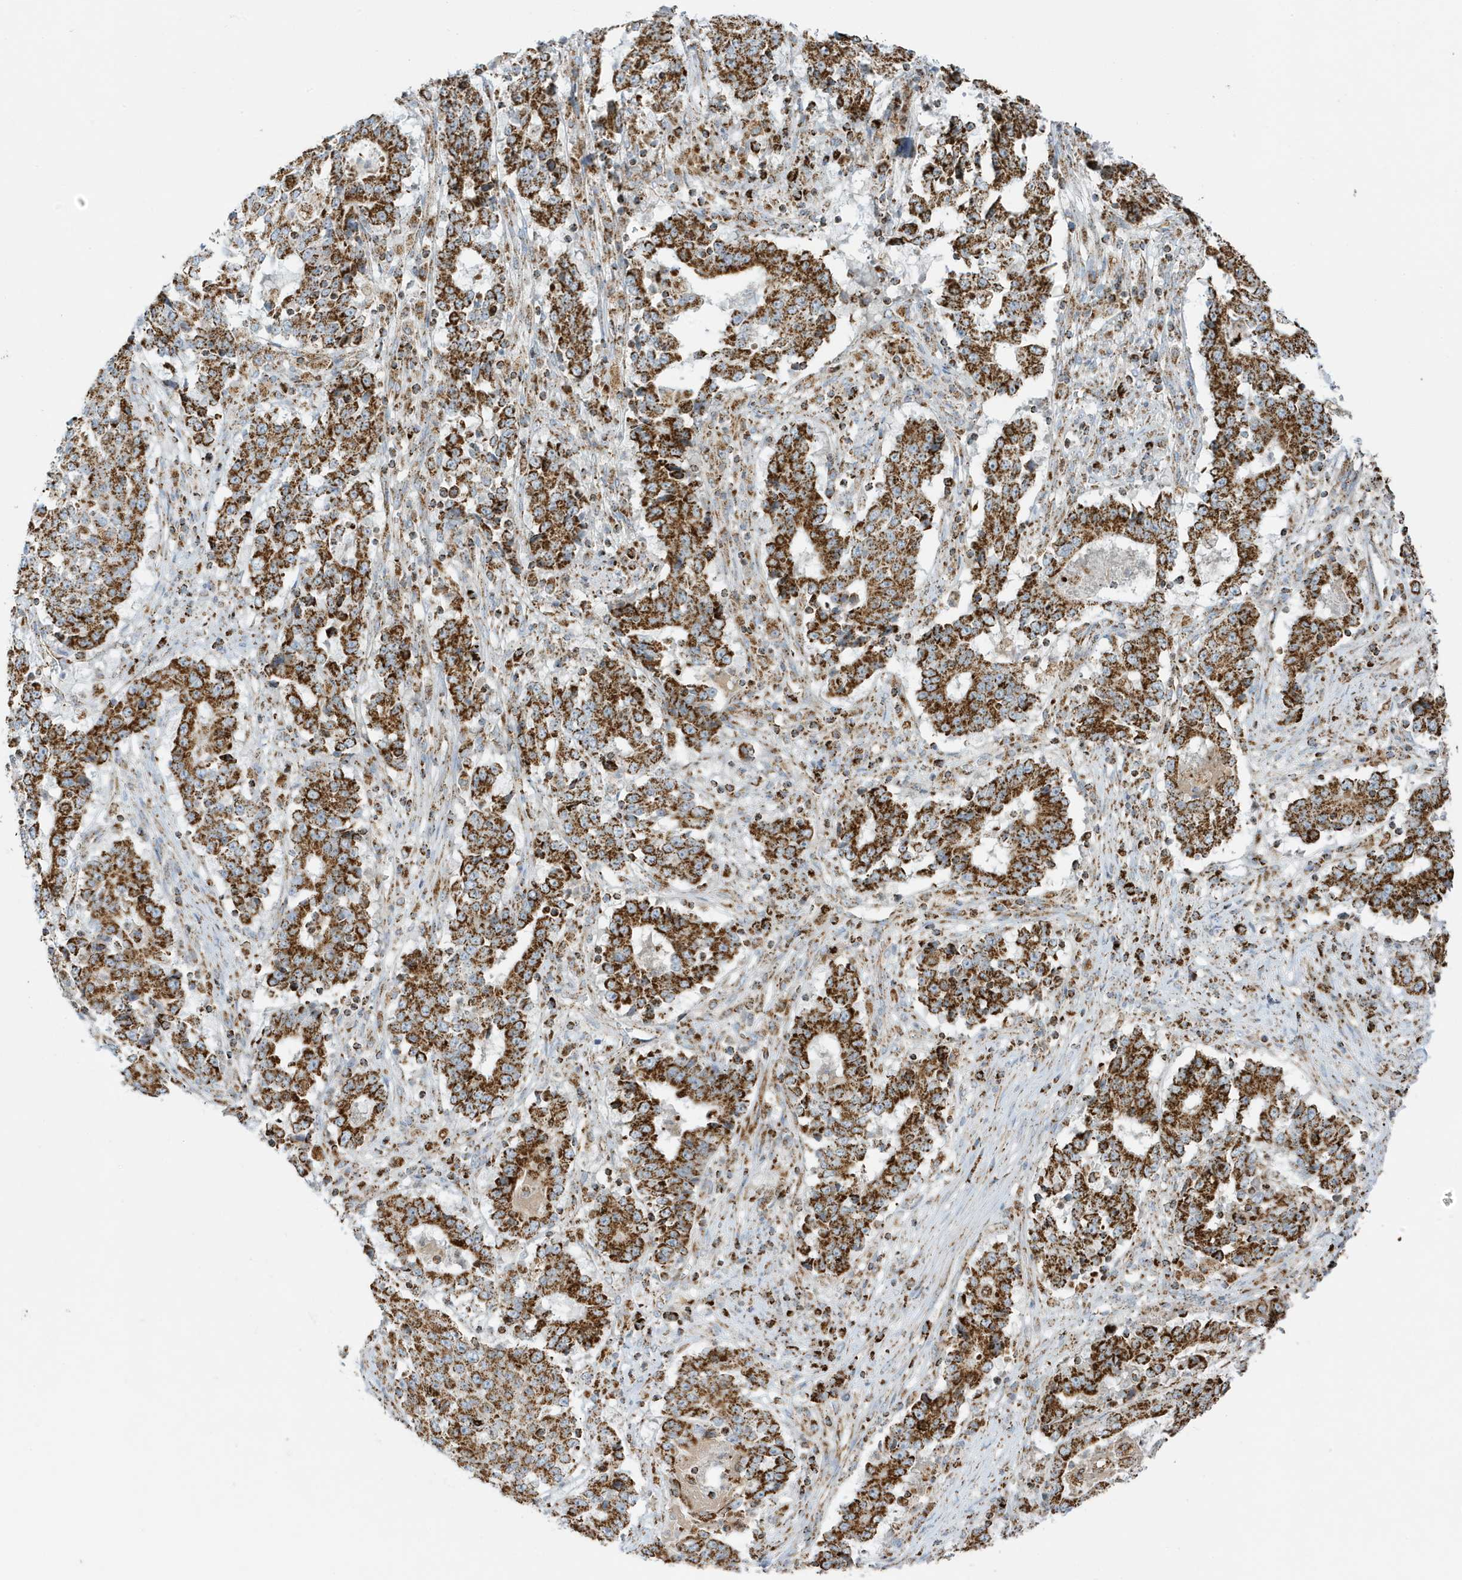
{"staining": {"intensity": "strong", "quantity": ">75%", "location": "cytoplasmic/membranous"}, "tissue": "stomach cancer", "cell_type": "Tumor cells", "image_type": "cancer", "snomed": [{"axis": "morphology", "description": "Adenocarcinoma, NOS"}, {"axis": "topography", "description": "Stomach"}], "caption": "There is high levels of strong cytoplasmic/membranous expression in tumor cells of adenocarcinoma (stomach), as demonstrated by immunohistochemical staining (brown color).", "gene": "ATP5ME", "patient": {"sex": "male", "age": 59}}